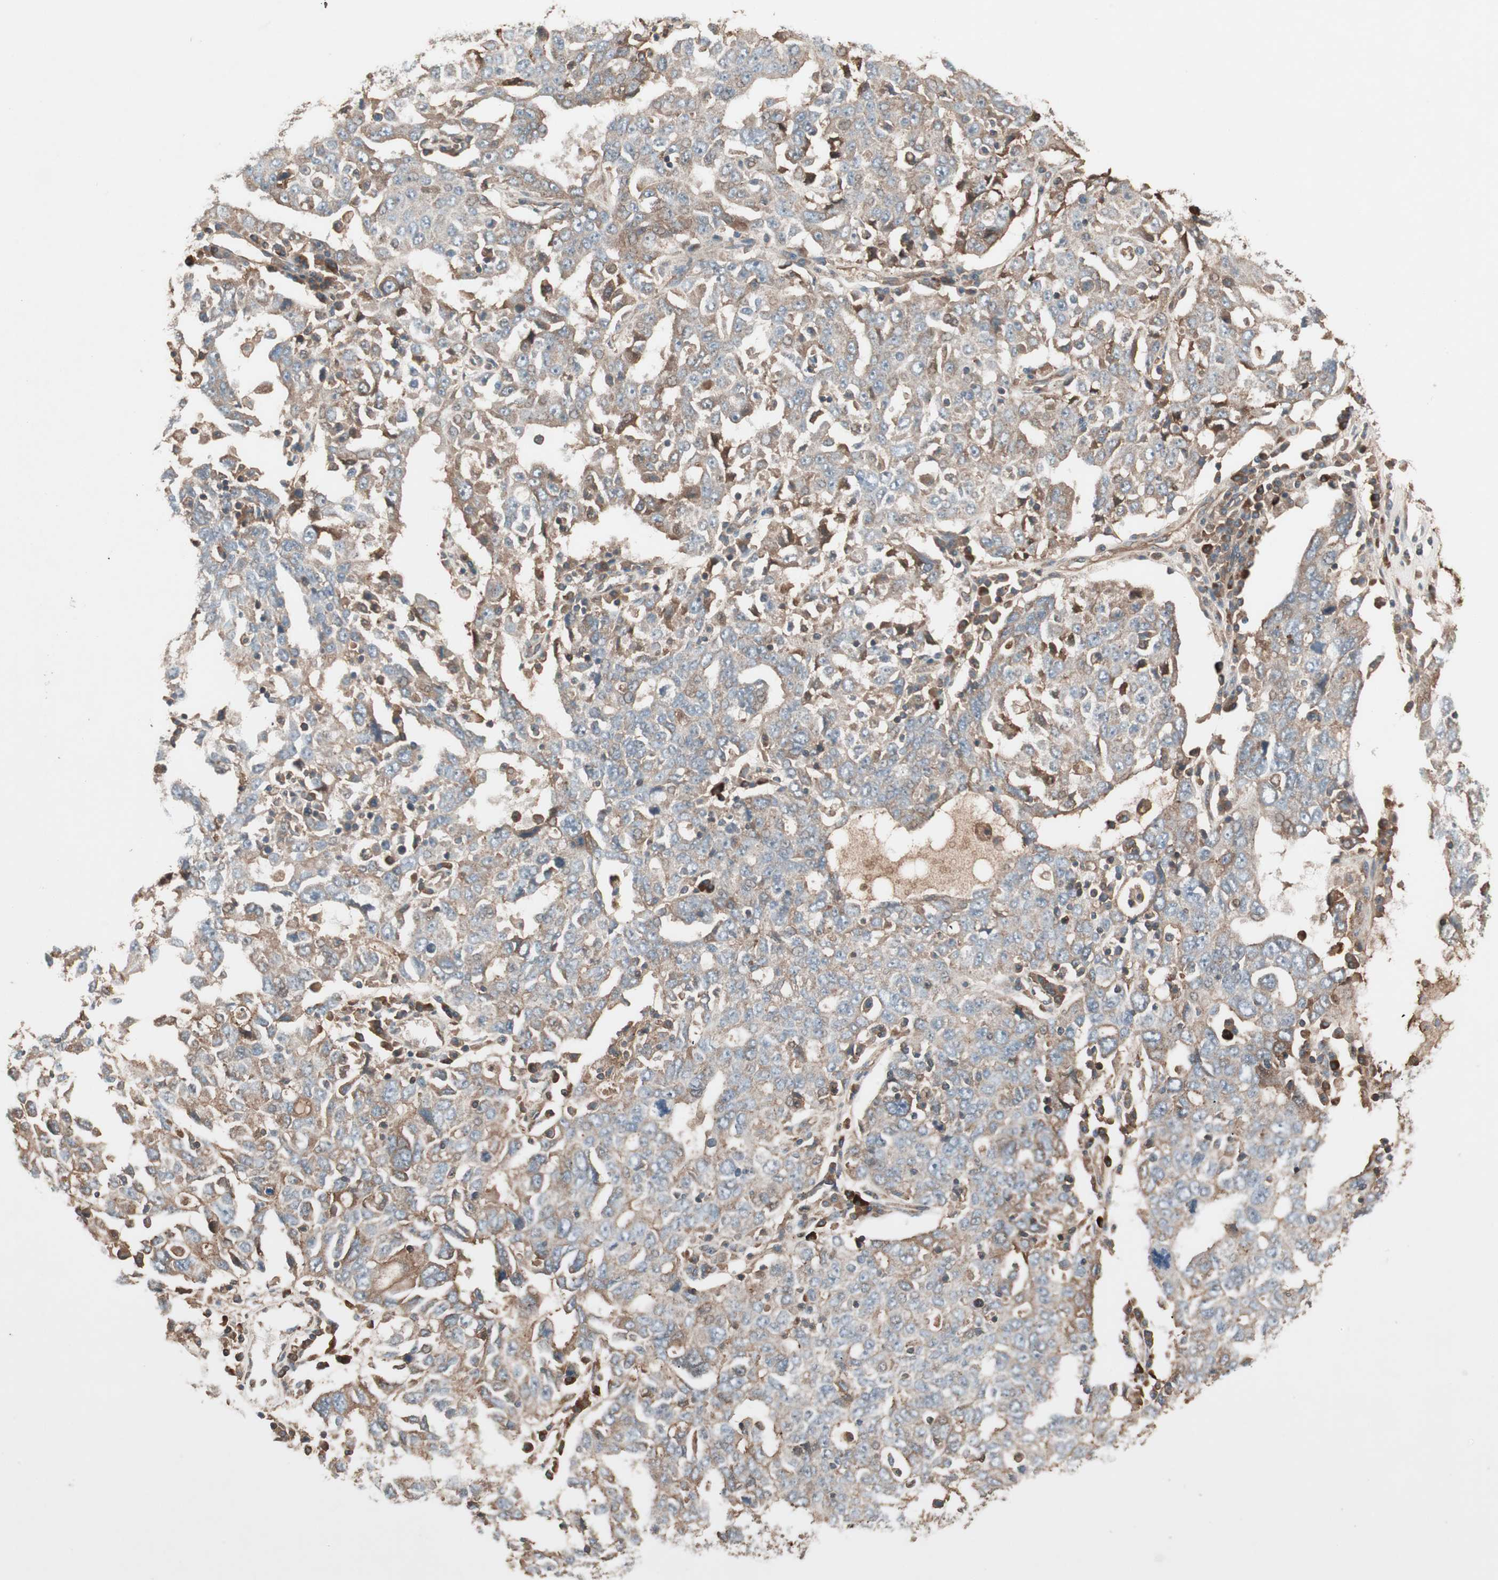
{"staining": {"intensity": "weak", "quantity": ">75%", "location": "cytoplasmic/membranous"}, "tissue": "ovarian cancer", "cell_type": "Tumor cells", "image_type": "cancer", "snomed": [{"axis": "morphology", "description": "Carcinoma, endometroid"}, {"axis": "topography", "description": "Ovary"}], "caption": "A histopathology image showing weak cytoplasmic/membranous staining in about >75% of tumor cells in endometroid carcinoma (ovarian), as visualized by brown immunohistochemical staining.", "gene": "TFPI", "patient": {"sex": "female", "age": 62}}